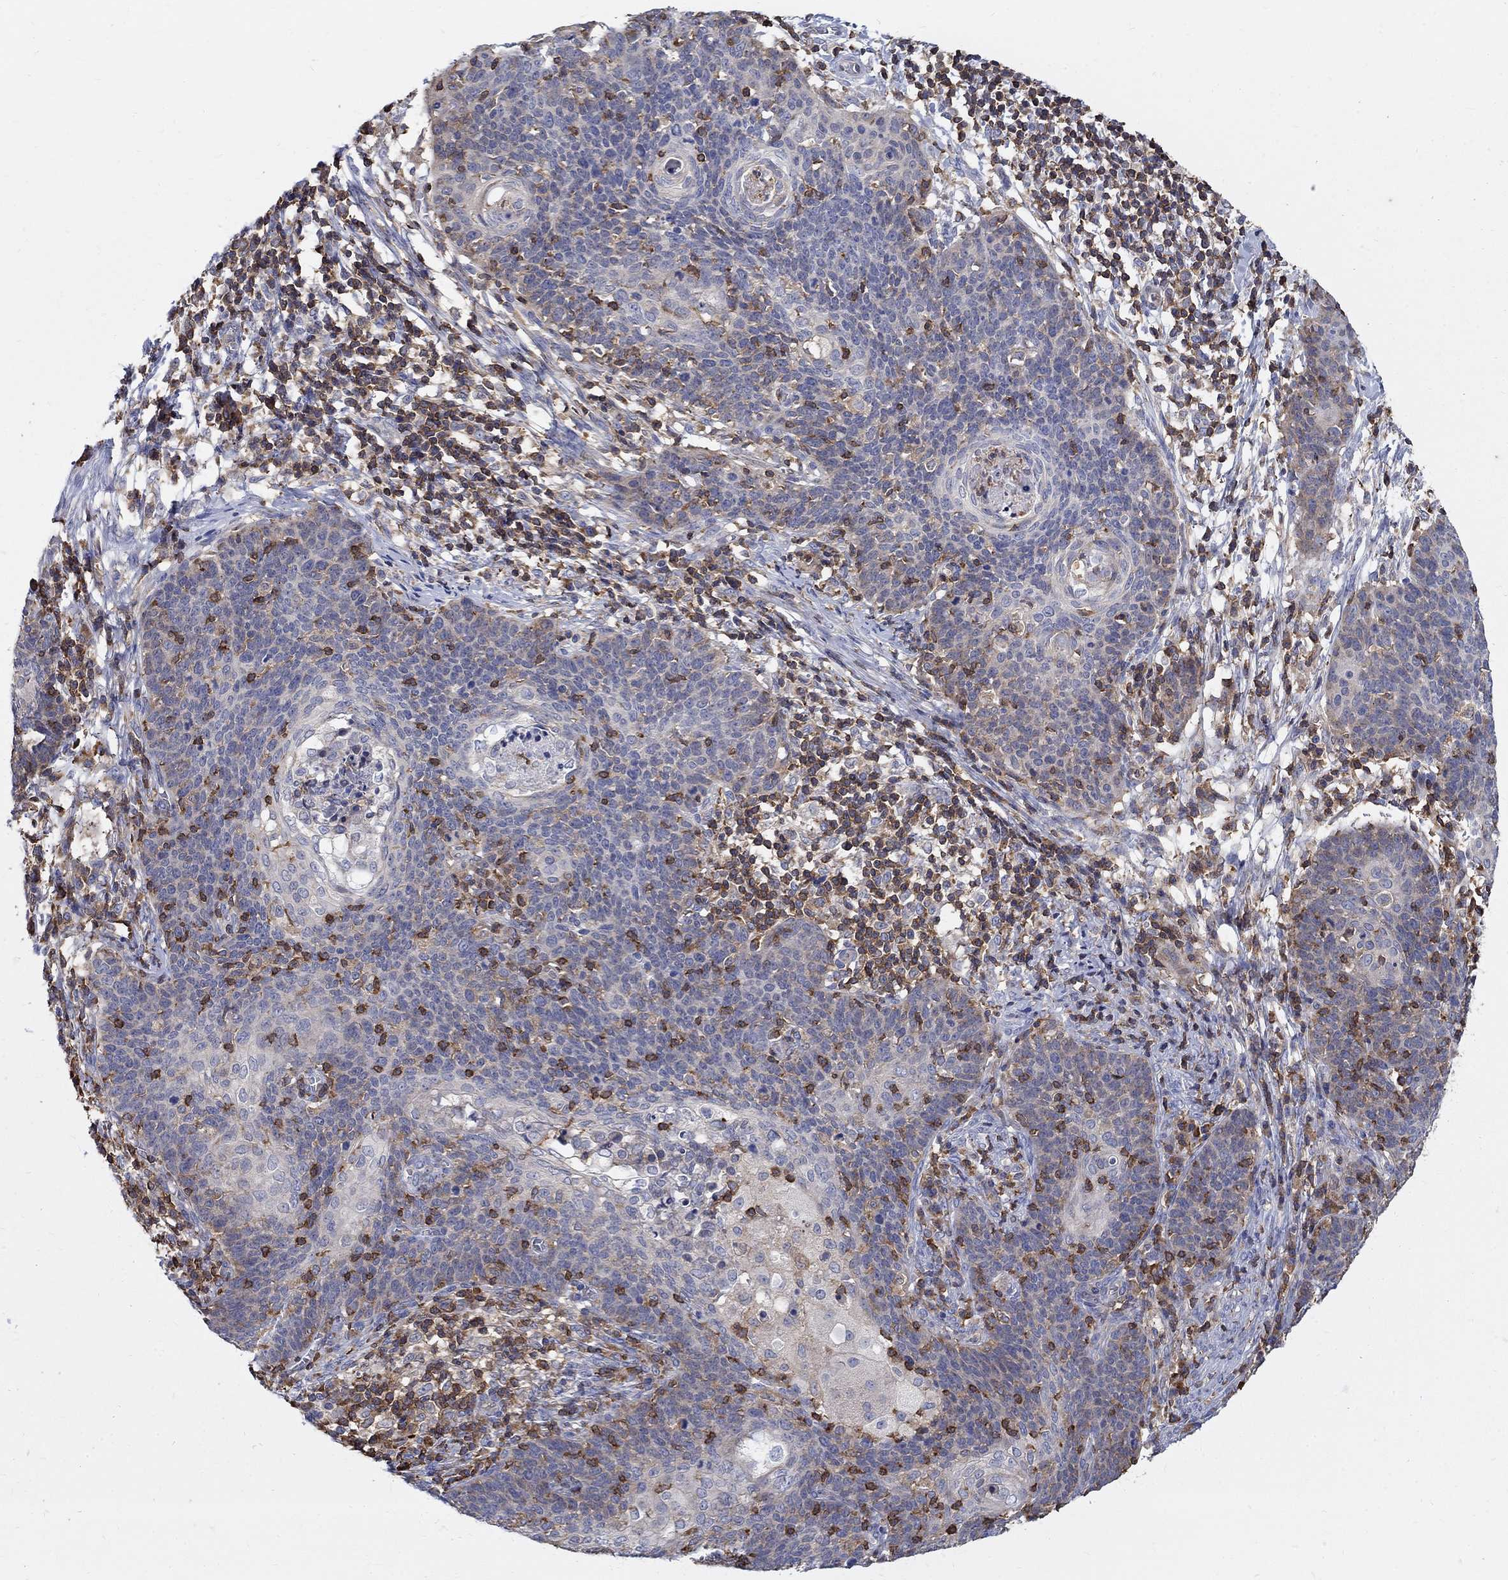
{"staining": {"intensity": "weak", "quantity": "<25%", "location": "cytoplasmic/membranous"}, "tissue": "cervical cancer", "cell_type": "Tumor cells", "image_type": "cancer", "snomed": [{"axis": "morphology", "description": "Squamous cell carcinoma, NOS"}, {"axis": "topography", "description": "Cervix"}], "caption": "A high-resolution photomicrograph shows immunohistochemistry staining of cervical cancer, which displays no significant expression in tumor cells.", "gene": "AGAP2", "patient": {"sex": "female", "age": 39}}